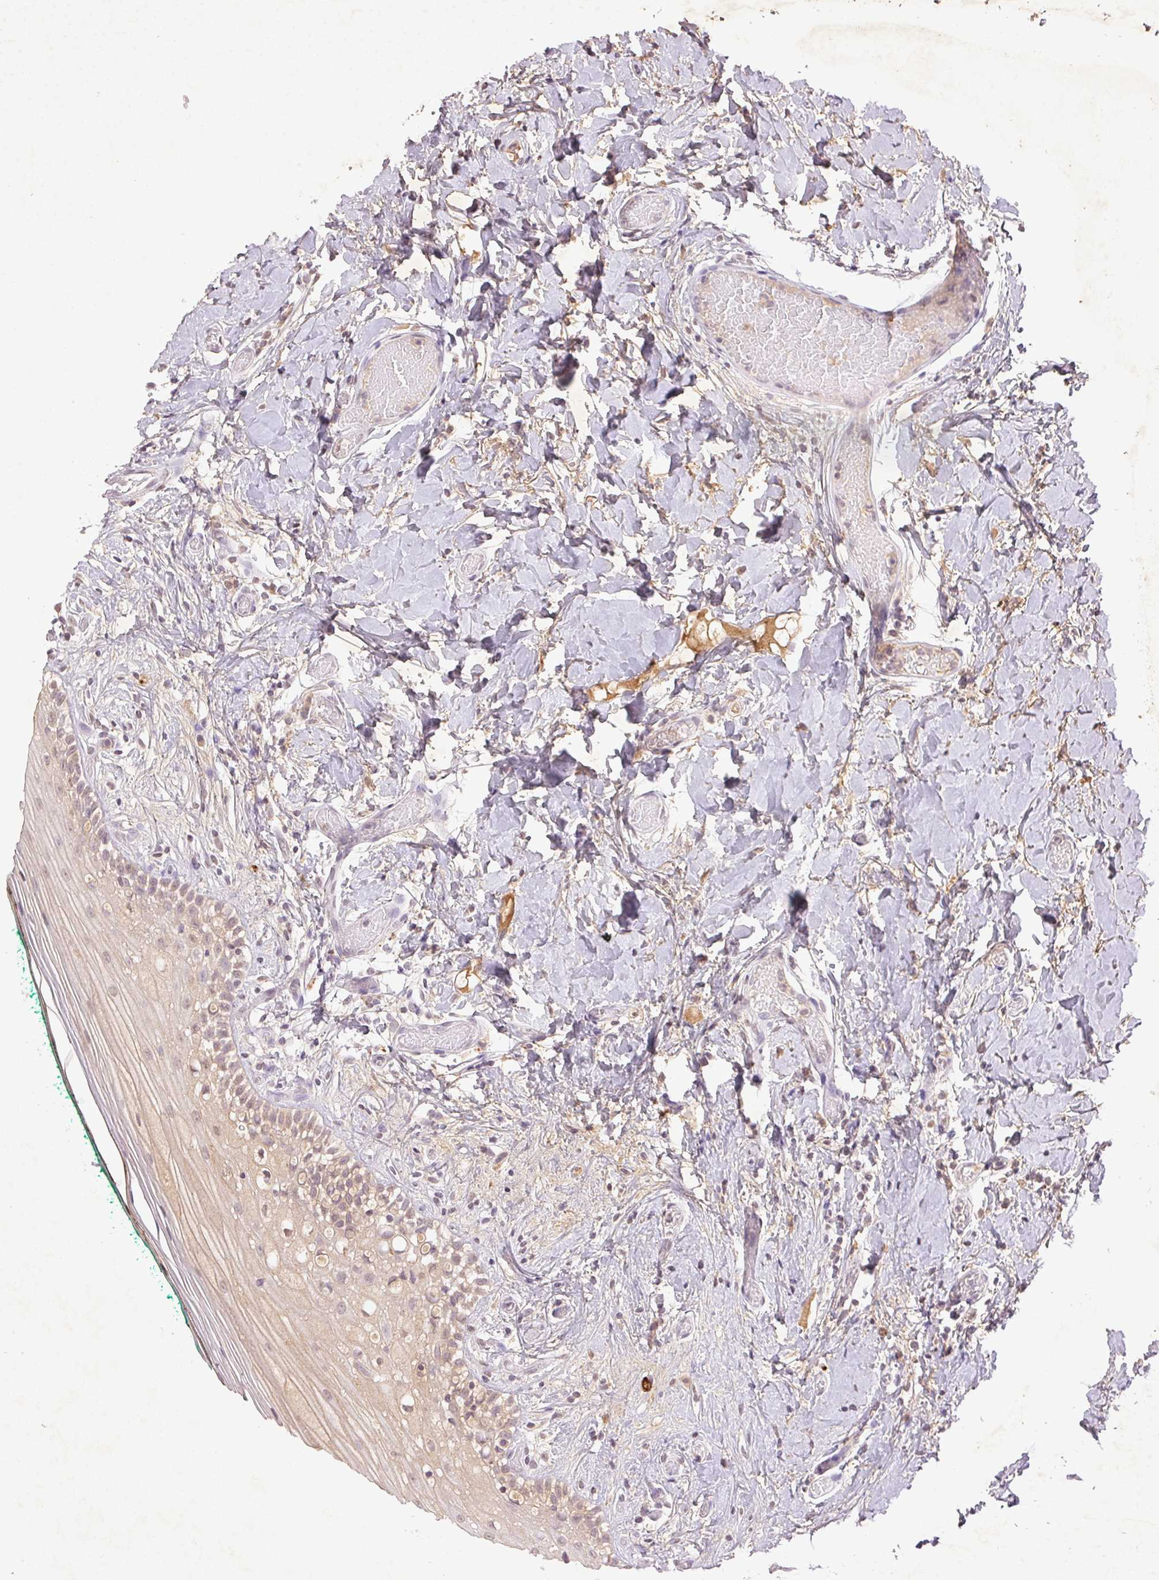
{"staining": {"intensity": "weak", "quantity": "<25%", "location": "cytoplasmic/membranous"}, "tissue": "oral mucosa", "cell_type": "Squamous epithelial cells", "image_type": "normal", "snomed": [{"axis": "morphology", "description": "Normal tissue, NOS"}, {"axis": "topography", "description": "Oral tissue"}], "caption": "Squamous epithelial cells show no significant protein expression in normal oral mucosa. (Stains: DAB immunohistochemistry with hematoxylin counter stain, Microscopy: brightfield microscopy at high magnification).", "gene": "FAM168B", "patient": {"sex": "female", "age": 83}}